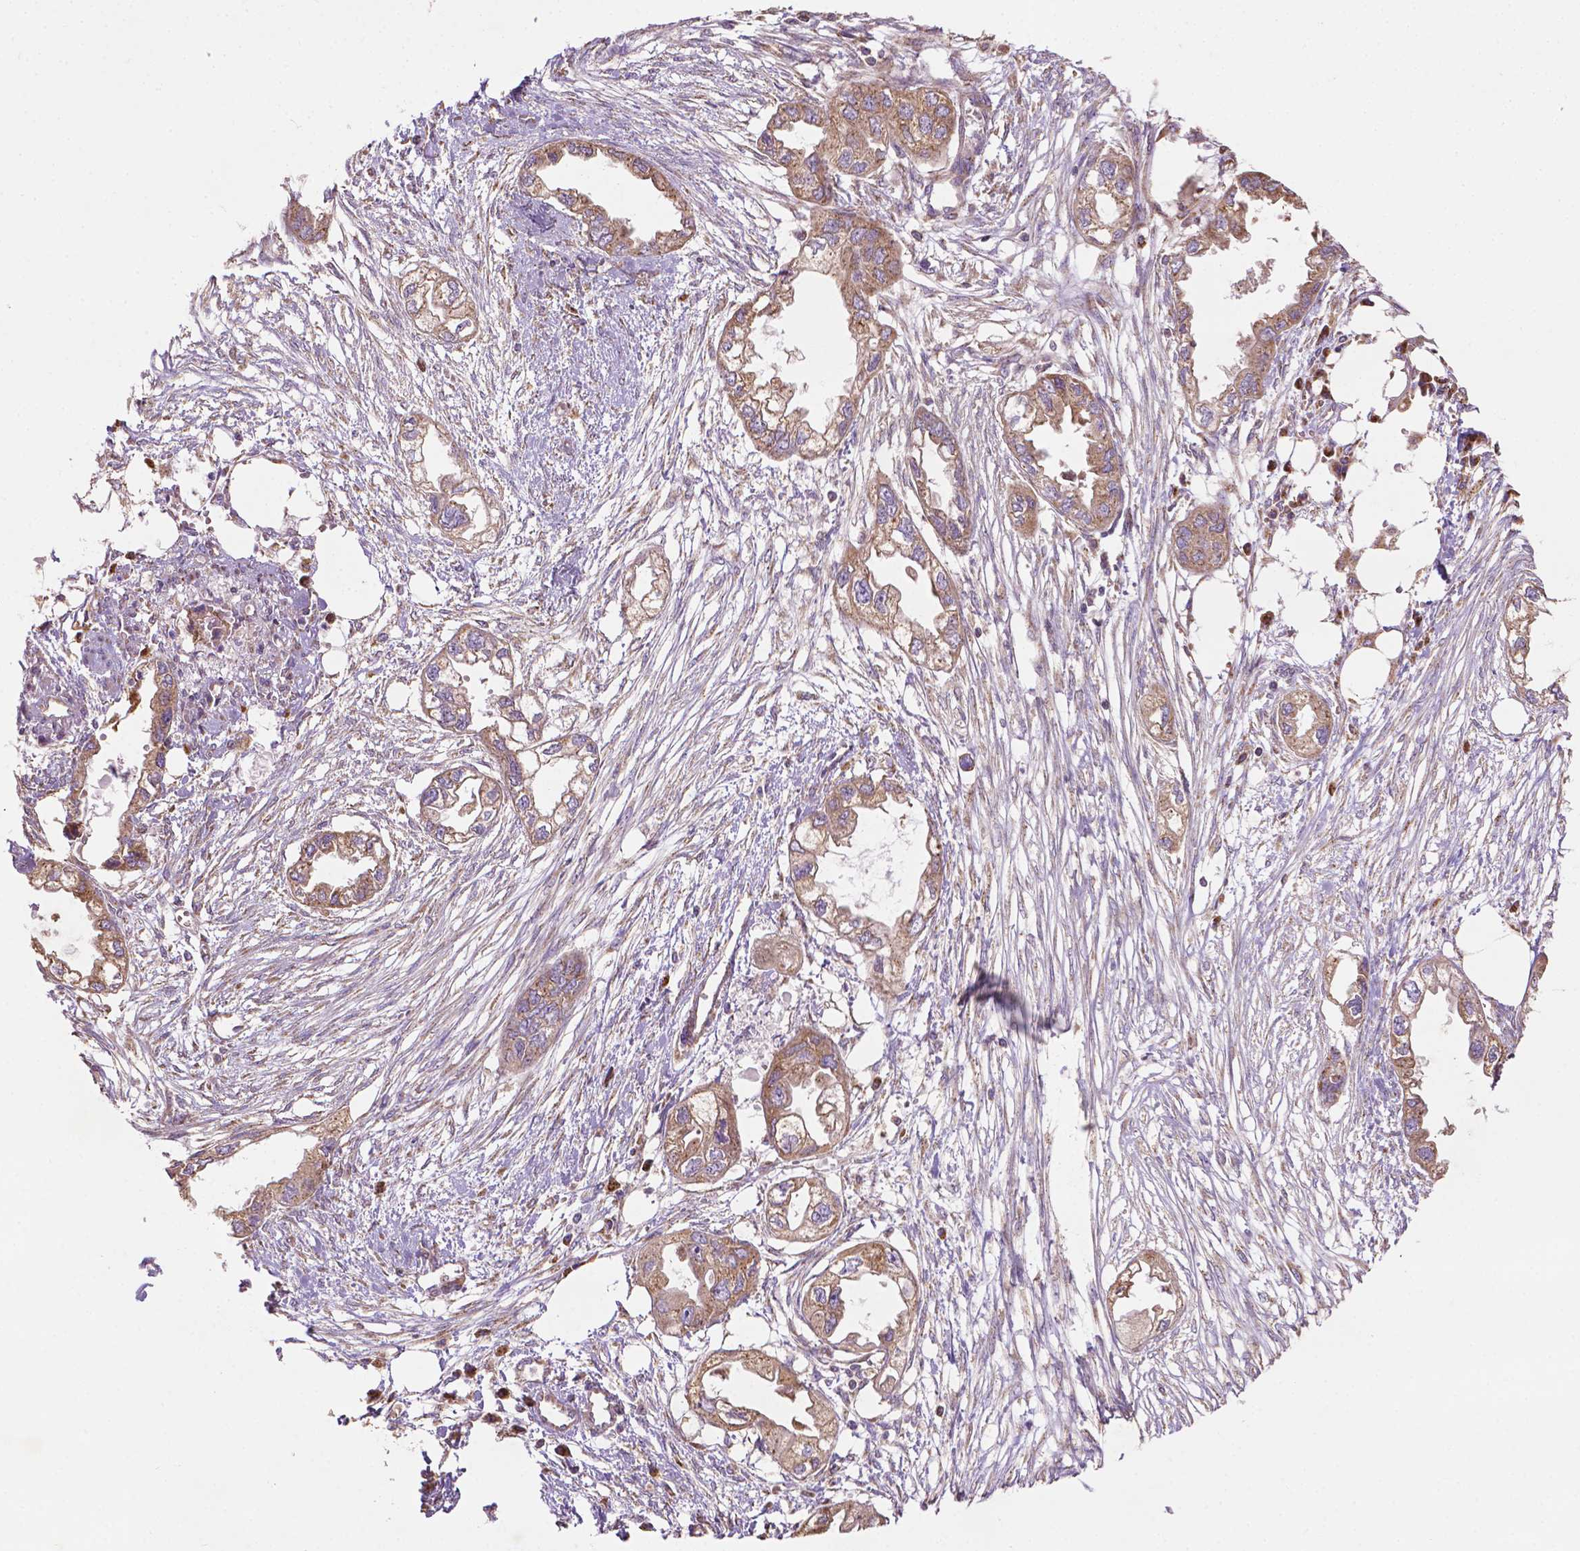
{"staining": {"intensity": "moderate", "quantity": ">75%", "location": "cytoplasmic/membranous"}, "tissue": "endometrial cancer", "cell_type": "Tumor cells", "image_type": "cancer", "snomed": [{"axis": "morphology", "description": "Adenocarcinoma, NOS"}, {"axis": "morphology", "description": "Adenocarcinoma, metastatic, NOS"}, {"axis": "topography", "description": "Adipose tissue"}, {"axis": "topography", "description": "Endometrium"}], "caption": "Immunohistochemical staining of human endometrial cancer (metastatic adenocarcinoma) shows medium levels of moderate cytoplasmic/membranous staining in approximately >75% of tumor cells.", "gene": "ILVBL", "patient": {"sex": "female", "age": 67}}